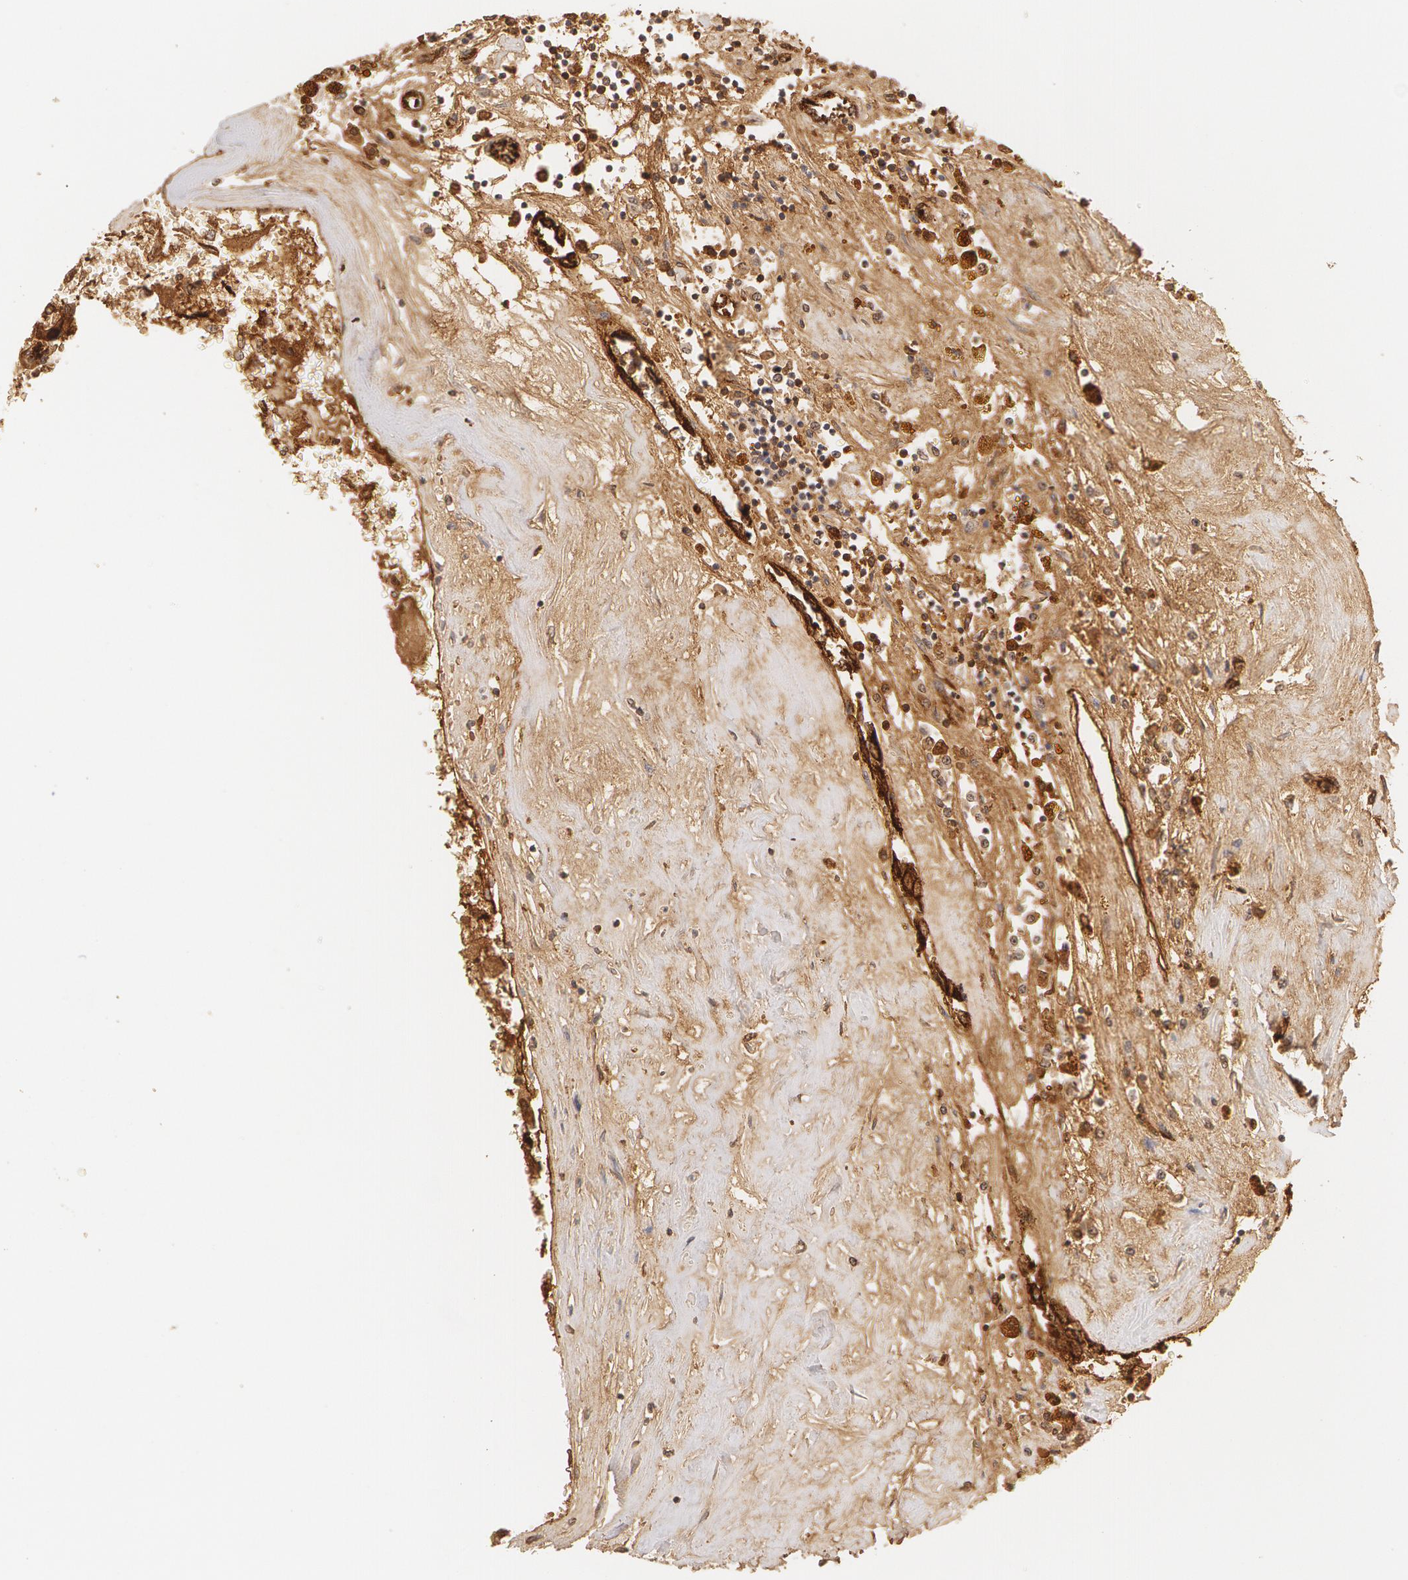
{"staining": {"intensity": "moderate", "quantity": "25%-75%", "location": "cytoplasmic/membranous"}, "tissue": "renal cancer", "cell_type": "Tumor cells", "image_type": "cancer", "snomed": [{"axis": "morphology", "description": "Adenocarcinoma, NOS"}, {"axis": "topography", "description": "Kidney"}], "caption": "A histopathology image showing moderate cytoplasmic/membranous positivity in approximately 25%-75% of tumor cells in renal cancer (adenocarcinoma), as visualized by brown immunohistochemical staining.", "gene": "VWF", "patient": {"sex": "male", "age": 78}}